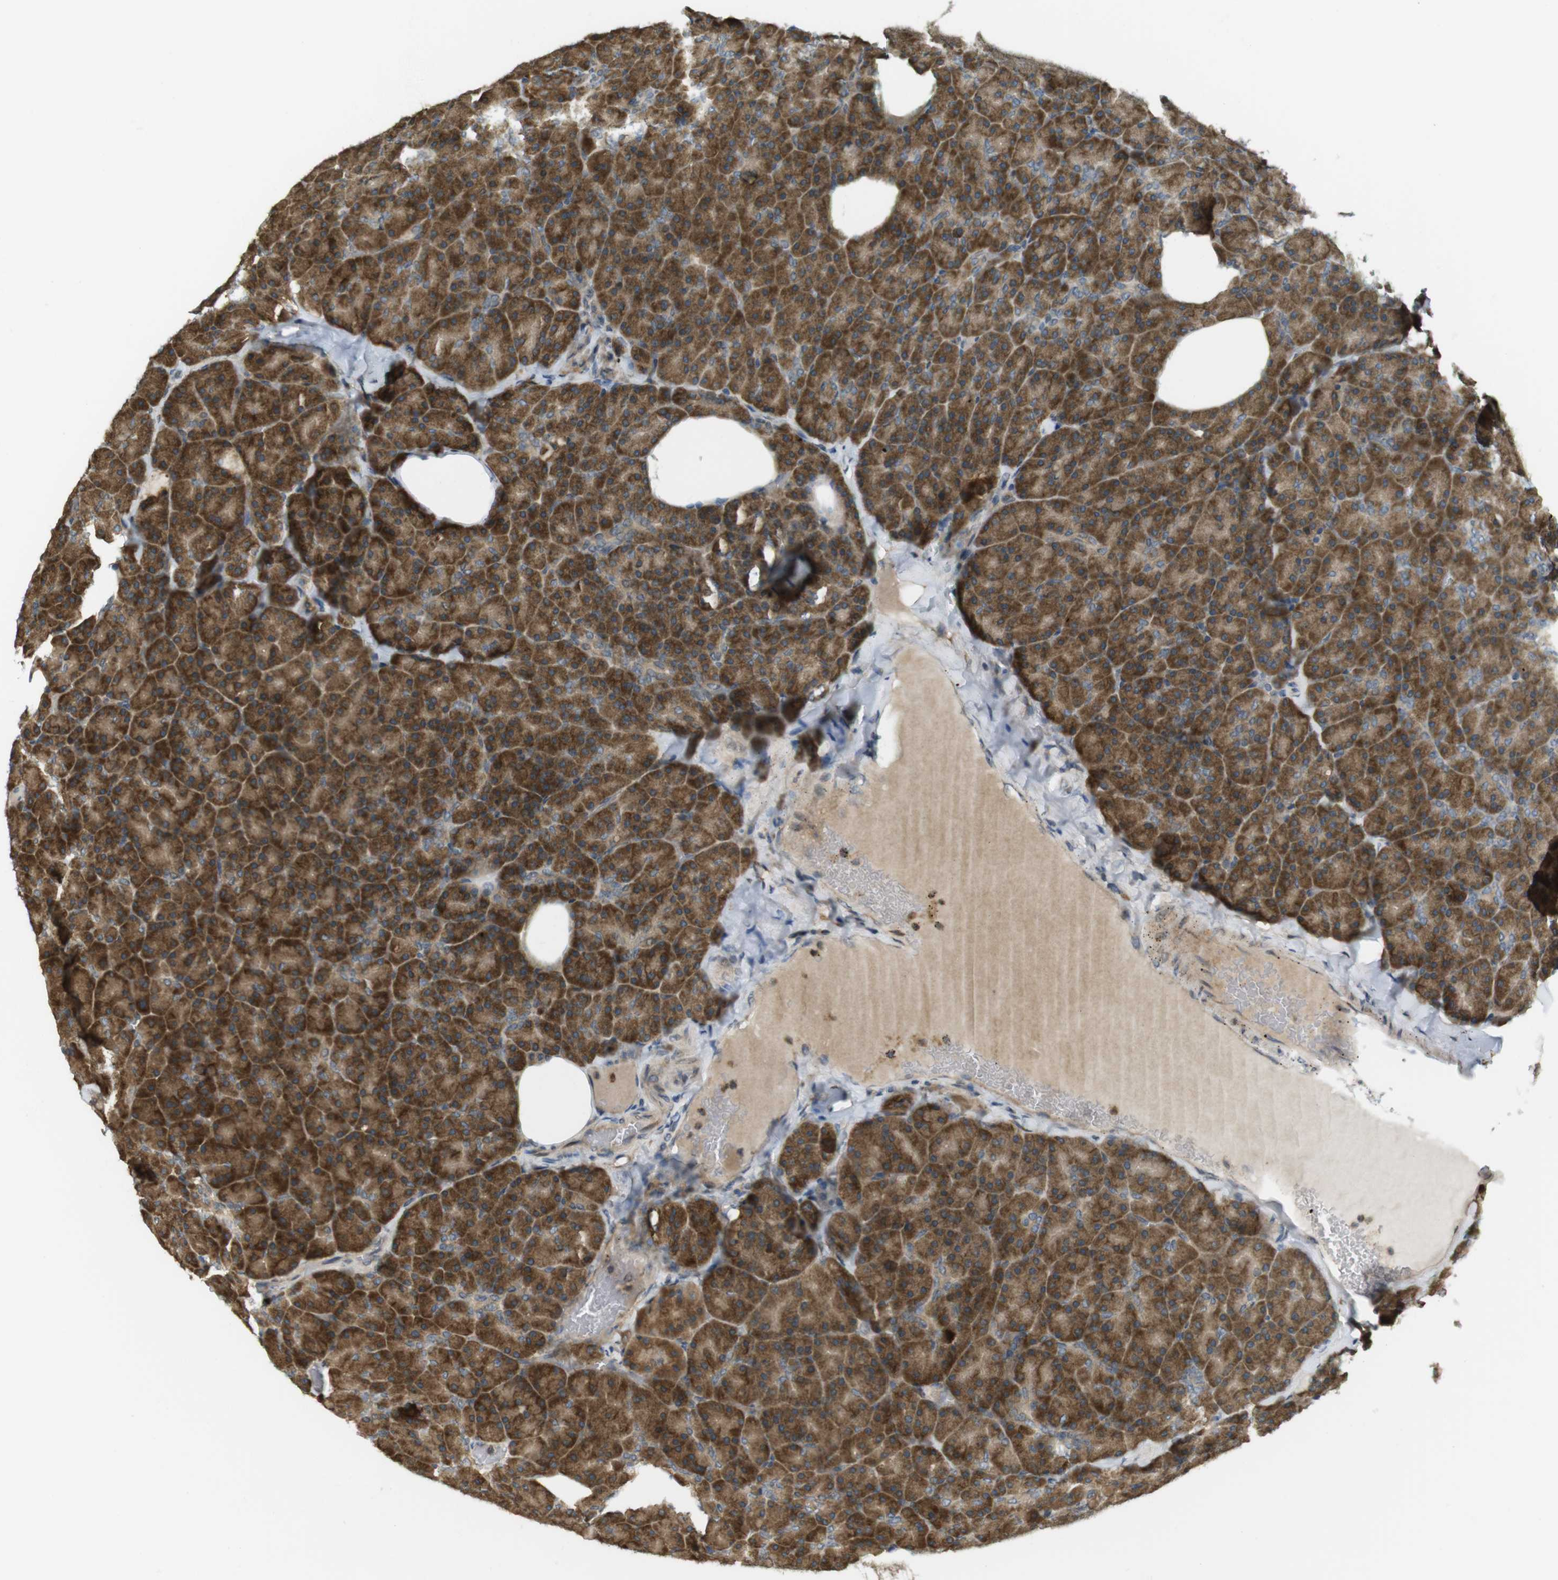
{"staining": {"intensity": "strong", "quantity": ">75%", "location": "cytoplasmic/membranous"}, "tissue": "pancreas", "cell_type": "Exocrine glandular cells", "image_type": "normal", "snomed": [{"axis": "morphology", "description": "Normal tissue, NOS"}, {"axis": "topography", "description": "Pancreas"}], "caption": "Immunohistochemical staining of unremarkable pancreas reveals high levels of strong cytoplasmic/membranous expression in approximately >75% of exocrine glandular cells.", "gene": "CLRN3", "patient": {"sex": "female", "age": 35}}